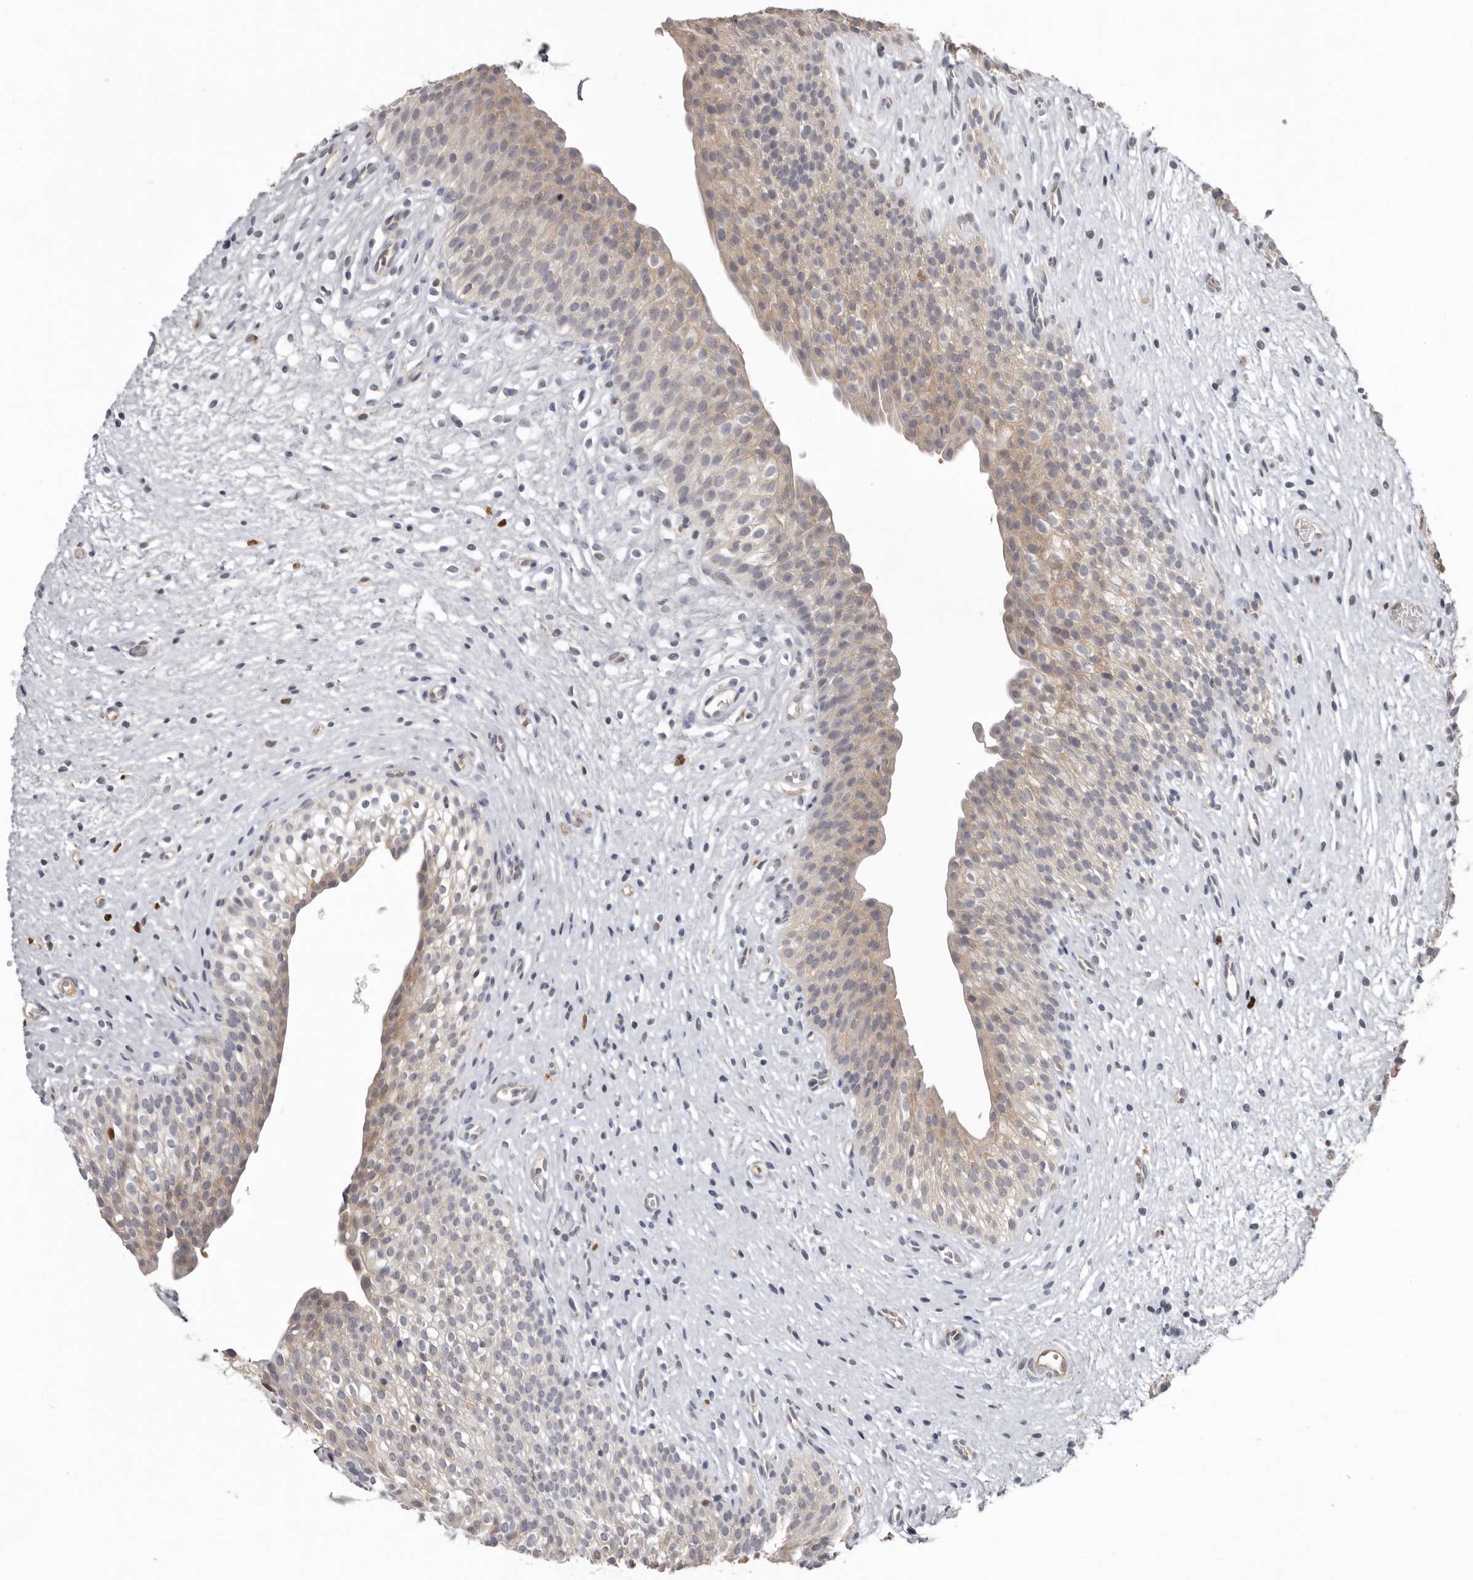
{"staining": {"intensity": "weak", "quantity": ">75%", "location": "cytoplasmic/membranous"}, "tissue": "urinary bladder", "cell_type": "Urothelial cells", "image_type": "normal", "snomed": [{"axis": "morphology", "description": "Normal tissue, NOS"}, {"axis": "topography", "description": "Urinary bladder"}], "caption": "This photomicrograph exhibits immunohistochemistry (IHC) staining of normal urinary bladder, with low weak cytoplasmic/membranous positivity in about >75% of urothelial cells.", "gene": "CDCA8", "patient": {"sex": "male", "age": 1}}